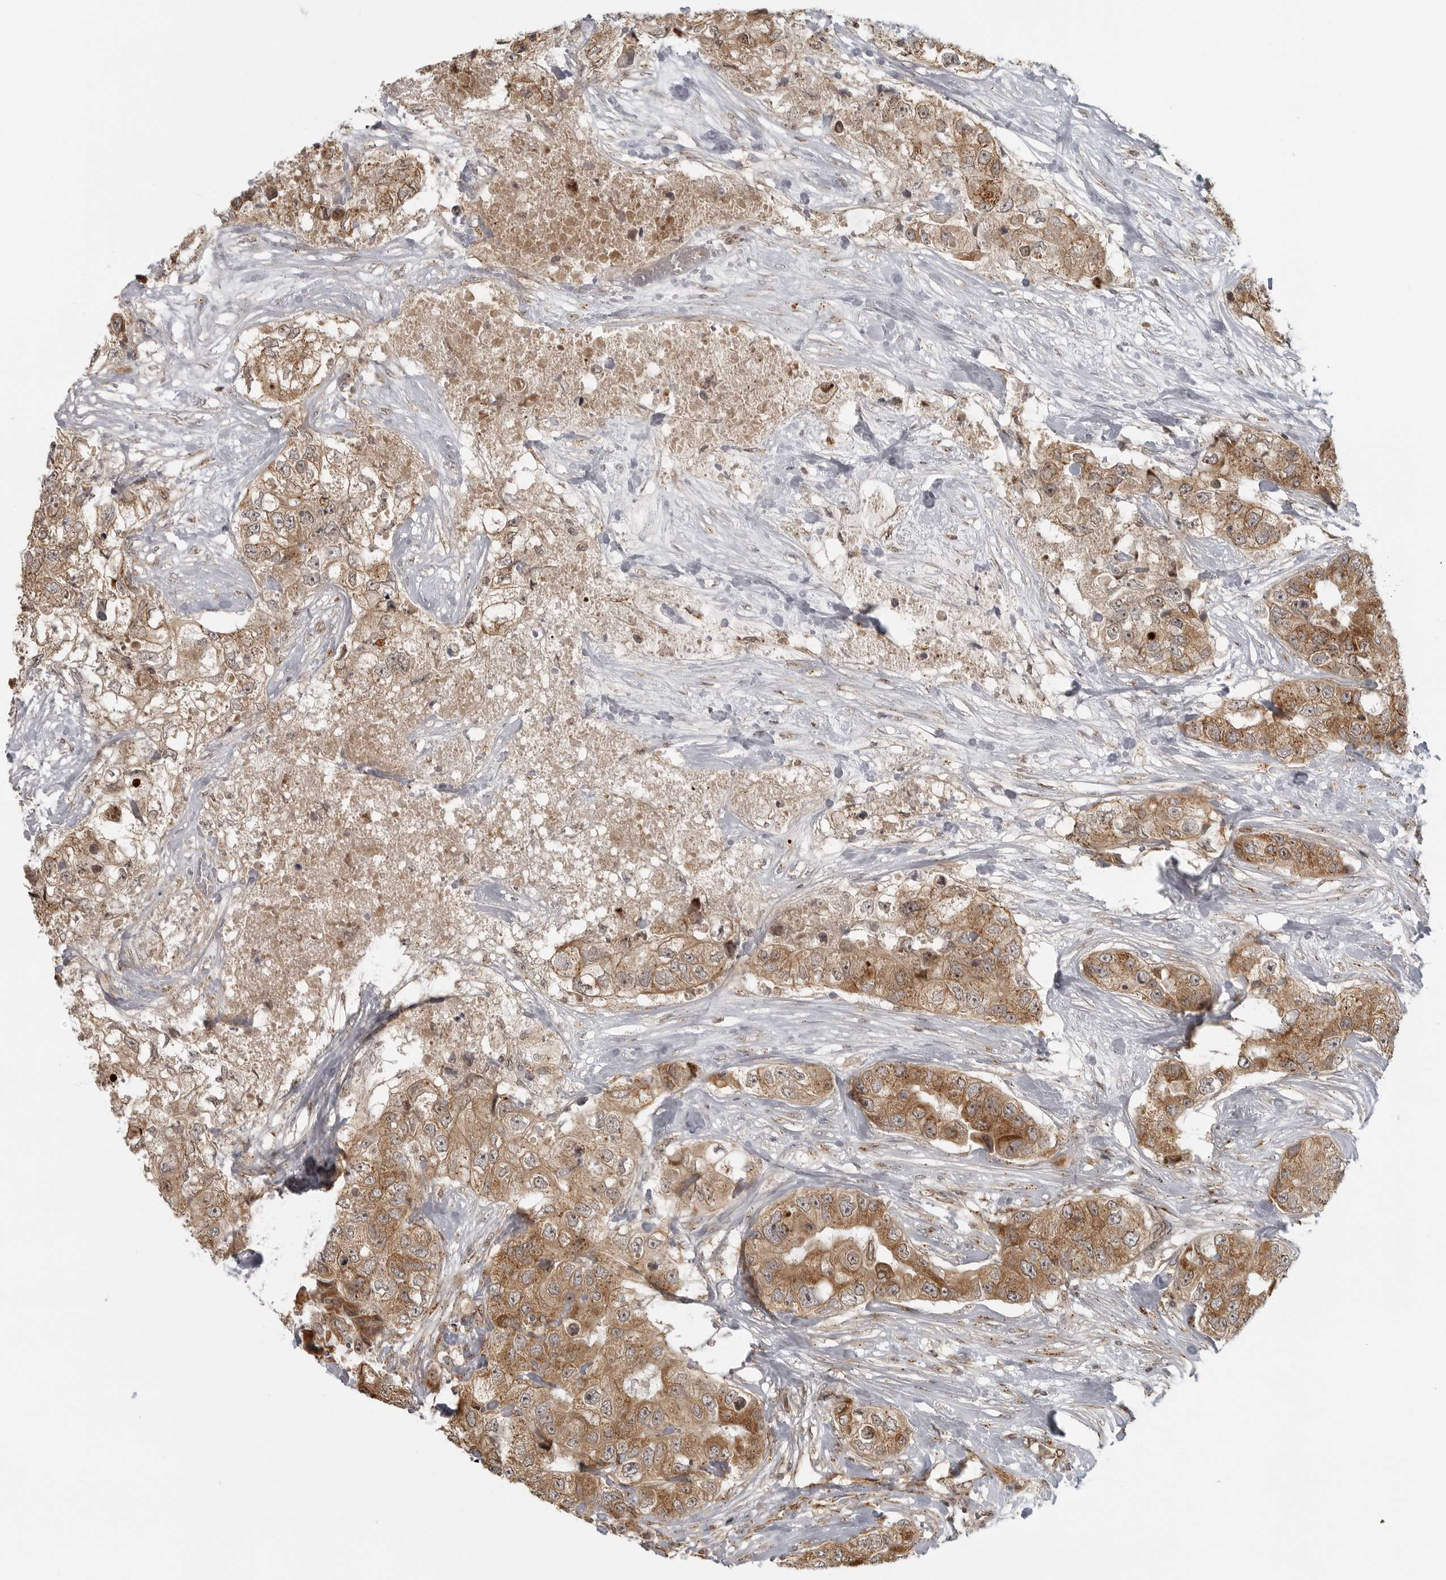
{"staining": {"intensity": "moderate", "quantity": ">75%", "location": "cytoplasmic/membranous"}, "tissue": "breast cancer", "cell_type": "Tumor cells", "image_type": "cancer", "snomed": [{"axis": "morphology", "description": "Duct carcinoma"}, {"axis": "topography", "description": "Breast"}], "caption": "High-power microscopy captured an IHC photomicrograph of breast cancer, revealing moderate cytoplasmic/membranous staining in approximately >75% of tumor cells.", "gene": "COPA", "patient": {"sex": "female", "age": 62}}